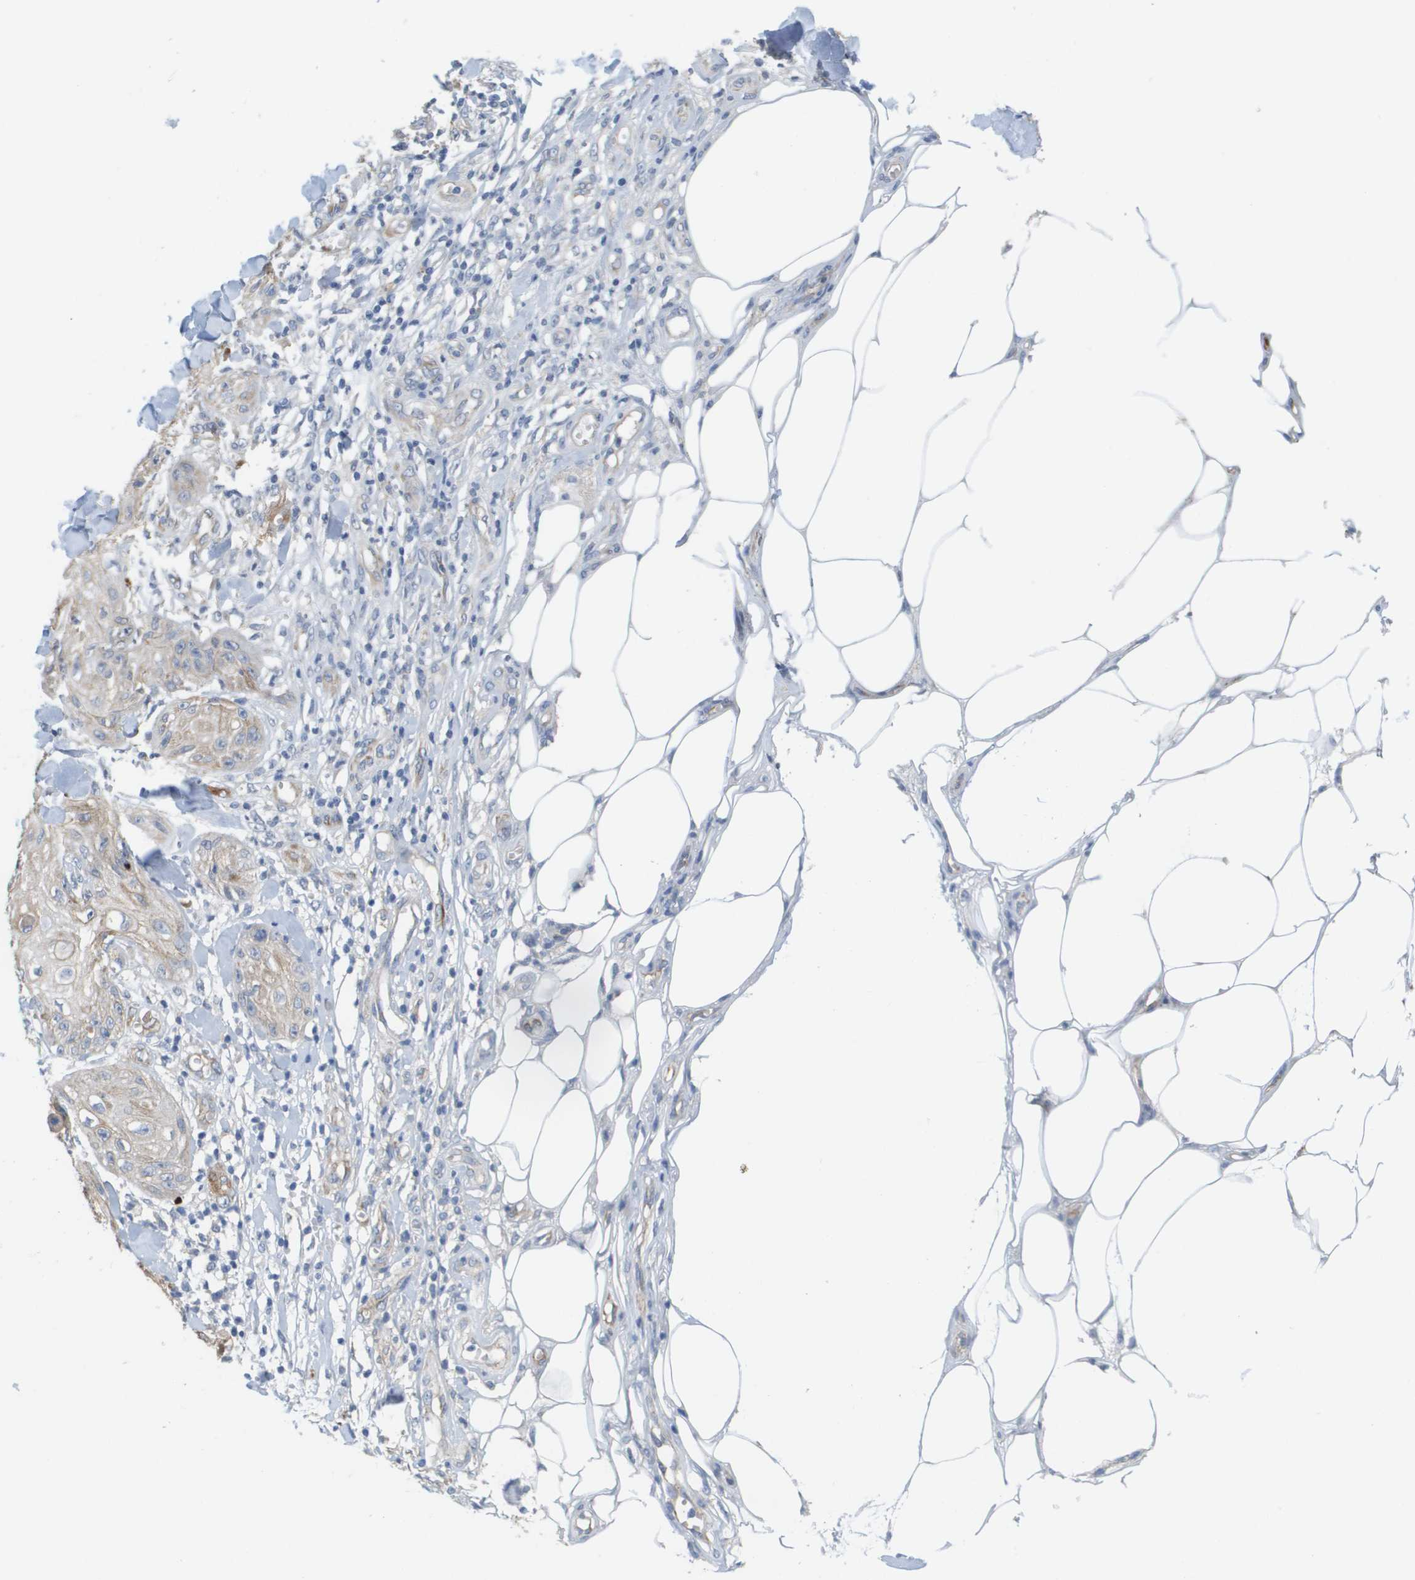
{"staining": {"intensity": "weak", "quantity": "25%-75%", "location": "cytoplasmic/membranous"}, "tissue": "skin cancer", "cell_type": "Tumor cells", "image_type": "cancer", "snomed": [{"axis": "morphology", "description": "Squamous cell carcinoma, NOS"}, {"axis": "topography", "description": "Skin"}], "caption": "The photomicrograph displays immunohistochemical staining of skin squamous cell carcinoma. There is weak cytoplasmic/membranous expression is present in about 25%-75% of tumor cells.", "gene": "ANGPT2", "patient": {"sex": "male", "age": 74}}